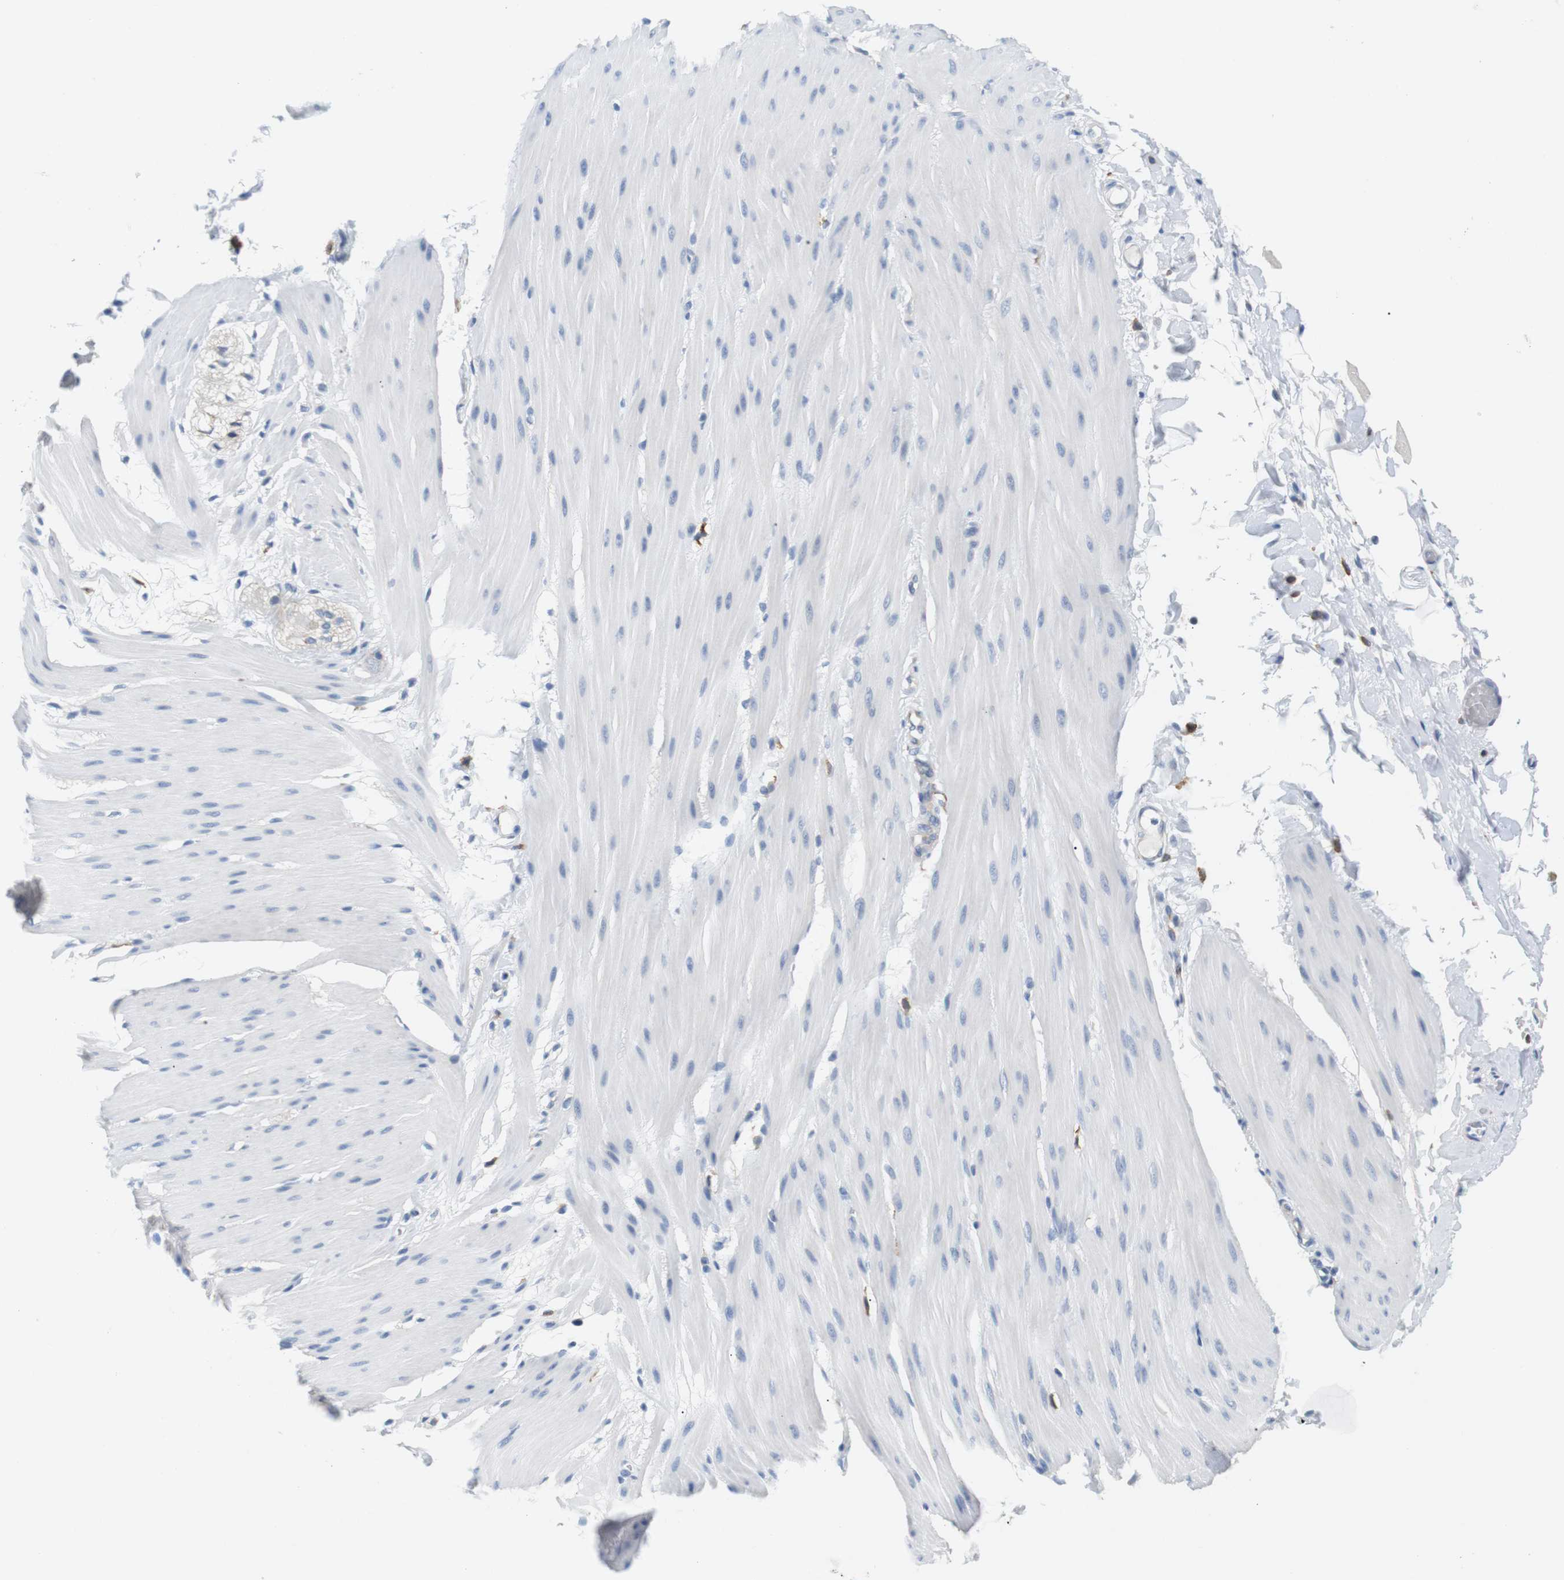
{"staining": {"intensity": "negative", "quantity": "none", "location": "none"}, "tissue": "smooth muscle", "cell_type": "Smooth muscle cells", "image_type": "normal", "snomed": [{"axis": "morphology", "description": "Normal tissue, NOS"}, {"axis": "topography", "description": "Smooth muscle"}, {"axis": "topography", "description": "Colon"}], "caption": "DAB (3,3'-diaminobenzidine) immunohistochemical staining of benign smooth muscle demonstrates no significant positivity in smooth muscle cells.", "gene": "FCGRT", "patient": {"sex": "male", "age": 67}}